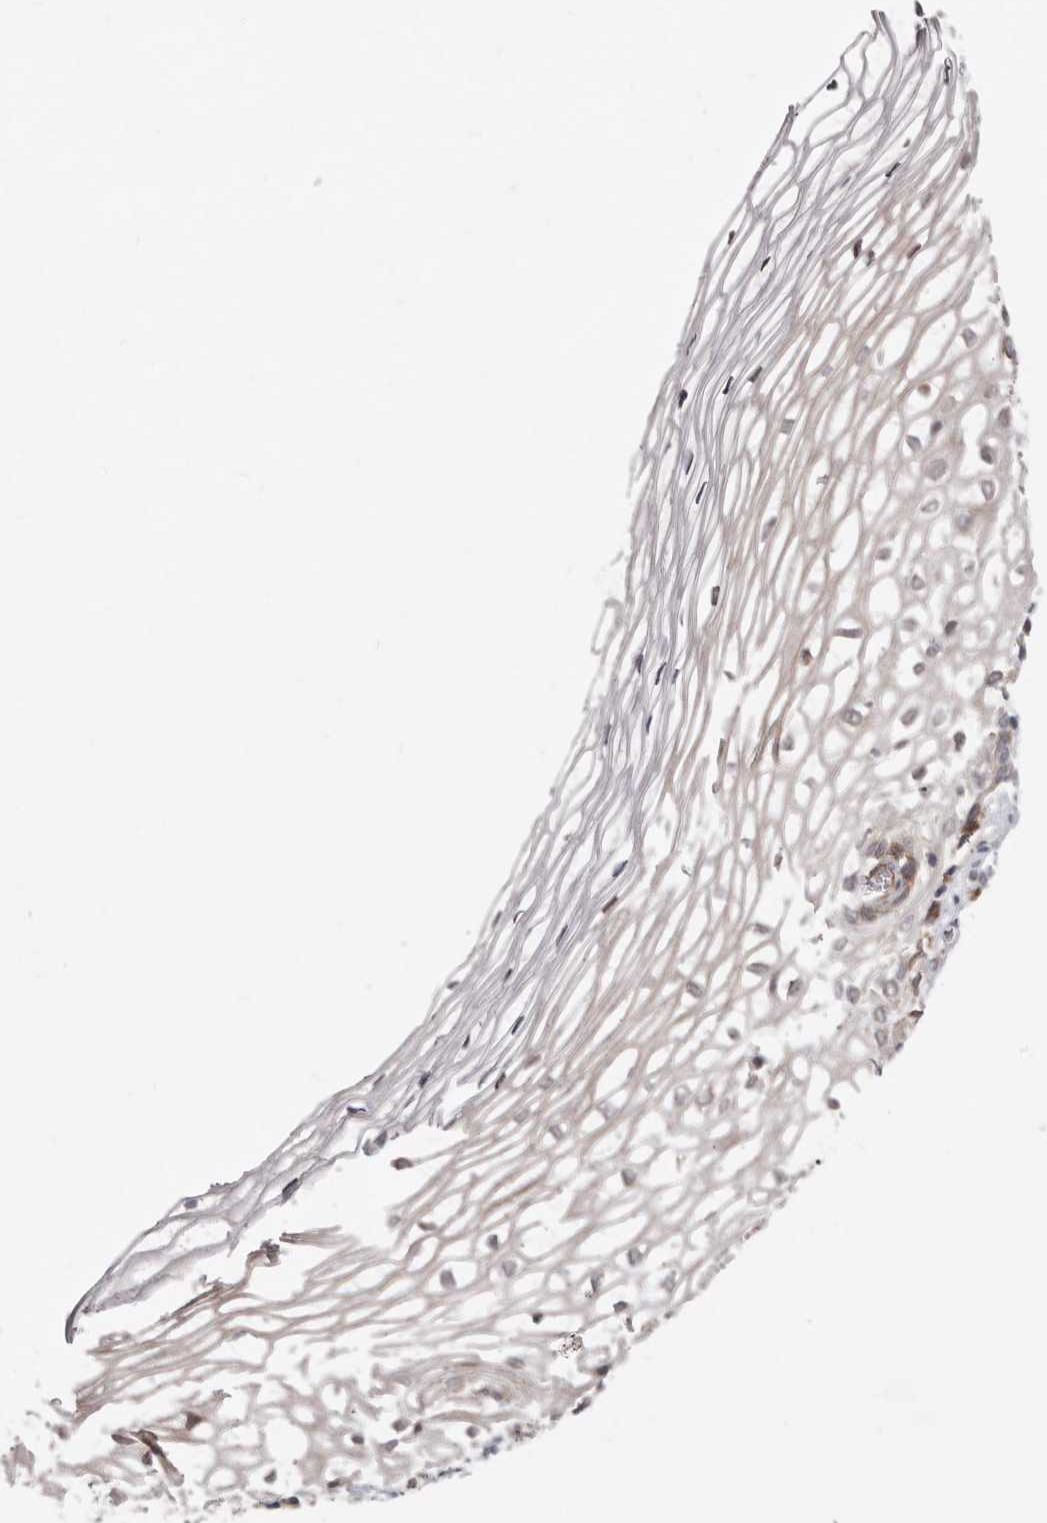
{"staining": {"intensity": "weak", "quantity": "<25%", "location": "cytoplasmic/membranous"}, "tissue": "cervix", "cell_type": "Squamous epithelial cells", "image_type": "normal", "snomed": [{"axis": "morphology", "description": "Normal tissue, NOS"}, {"axis": "topography", "description": "Cervix"}], "caption": "DAB (3,3'-diaminobenzidine) immunohistochemical staining of normal cervix displays no significant staining in squamous epithelial cells. Brightfield microscopy of IHC stained with DAB (brown) and hematoxylin (blue), captured at high magnification.", "gene": "SZT2", "patient": {"sex": "female", "age": 27}}